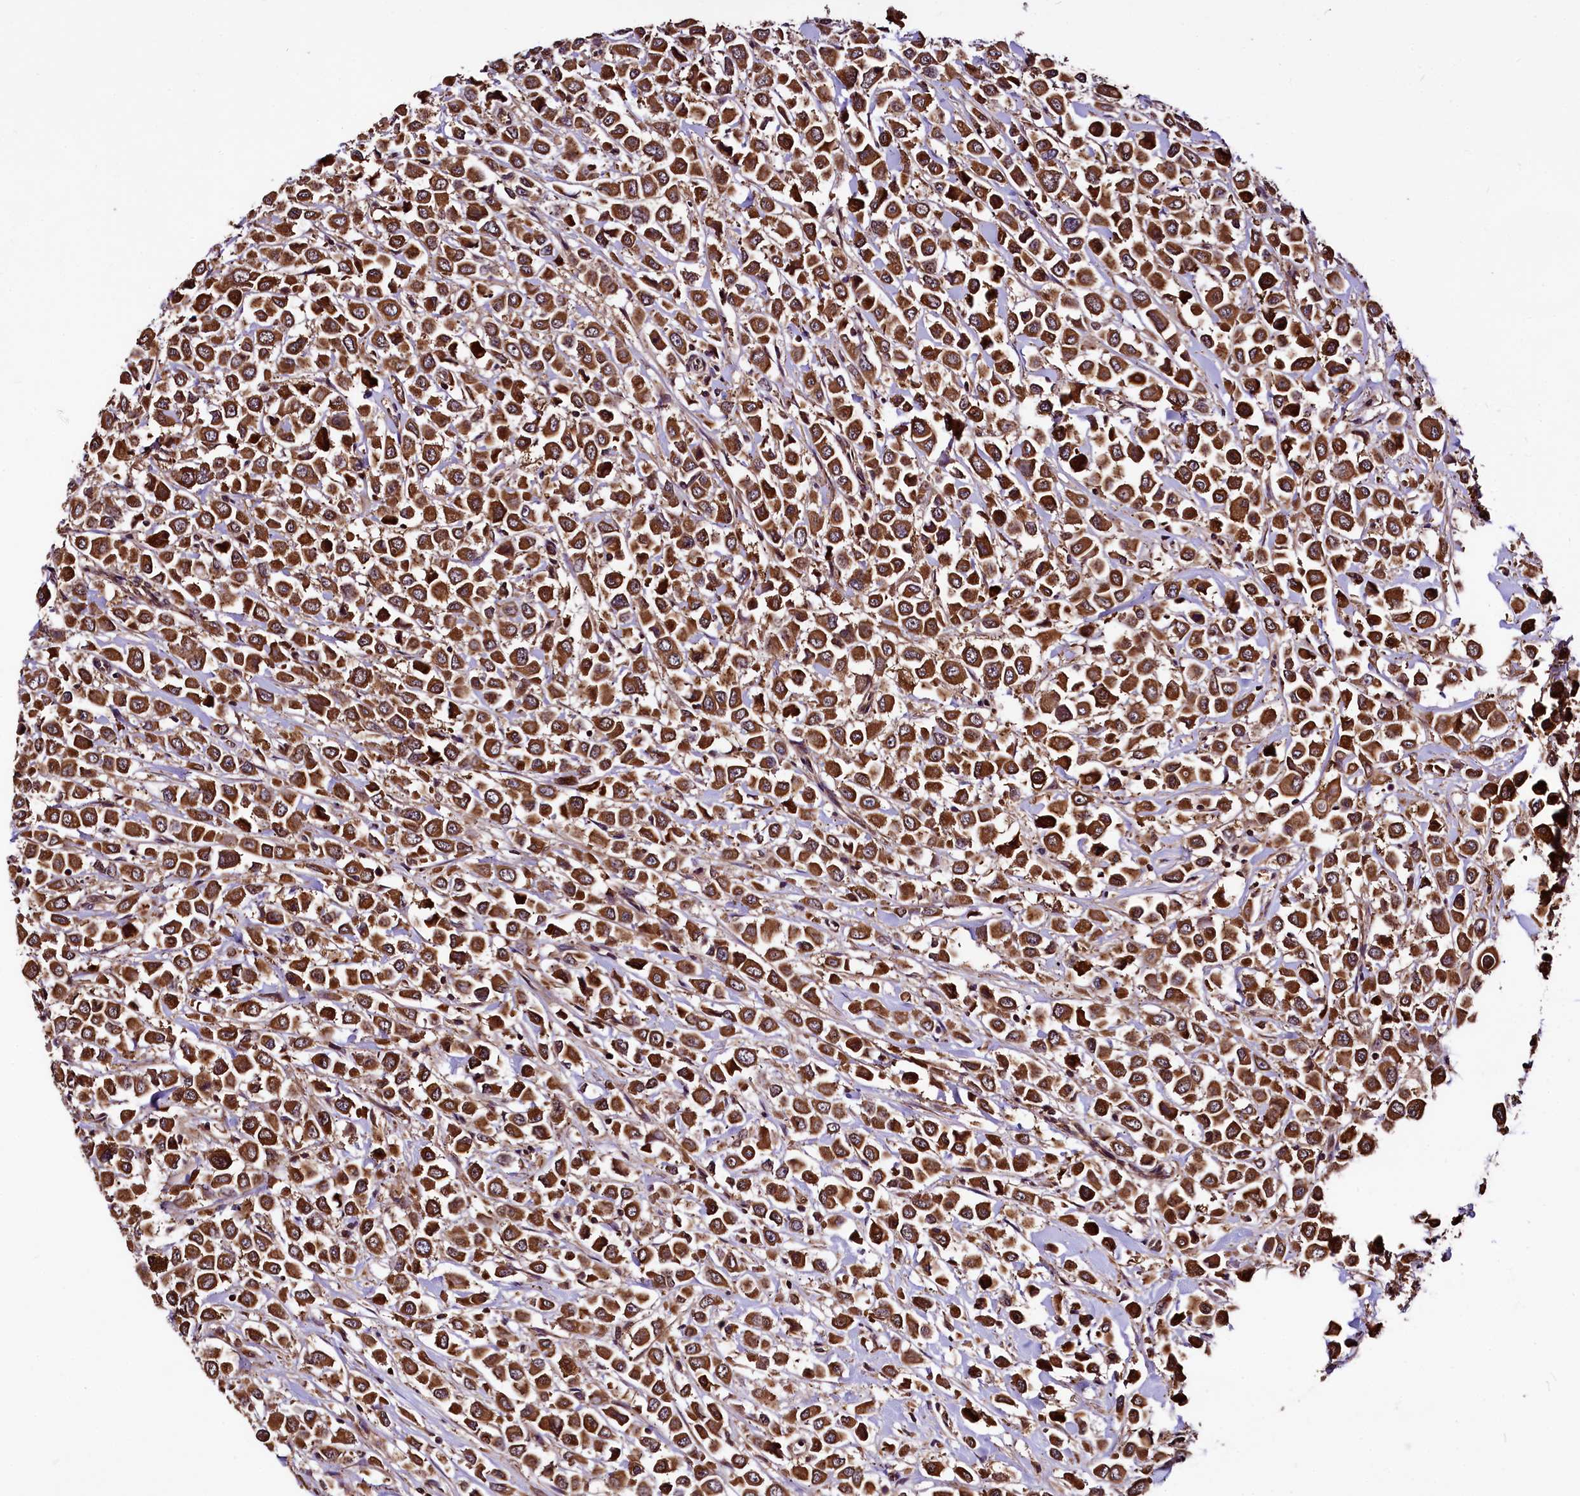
{"staining": {"intensity": "strong", "quantity": ">75%", "location": "cytoplasmic/membranous"}, "tissue": "breast cancer", "cell_type": "Tumor cells", "image_type": "cancer", "snomed": [{"axis": "morphology", "description": "Duct carcinoma"}, {"axis": "topography", "description": "Breast"}], "caption": "Breast cancer stained with a brown dye demonstrates strong cytoplasmic/membranous positive positivity in approximately >75% of tumor cells.", "gene": "LRSAM1", "patient": {"sex": "female", "age": 61}}